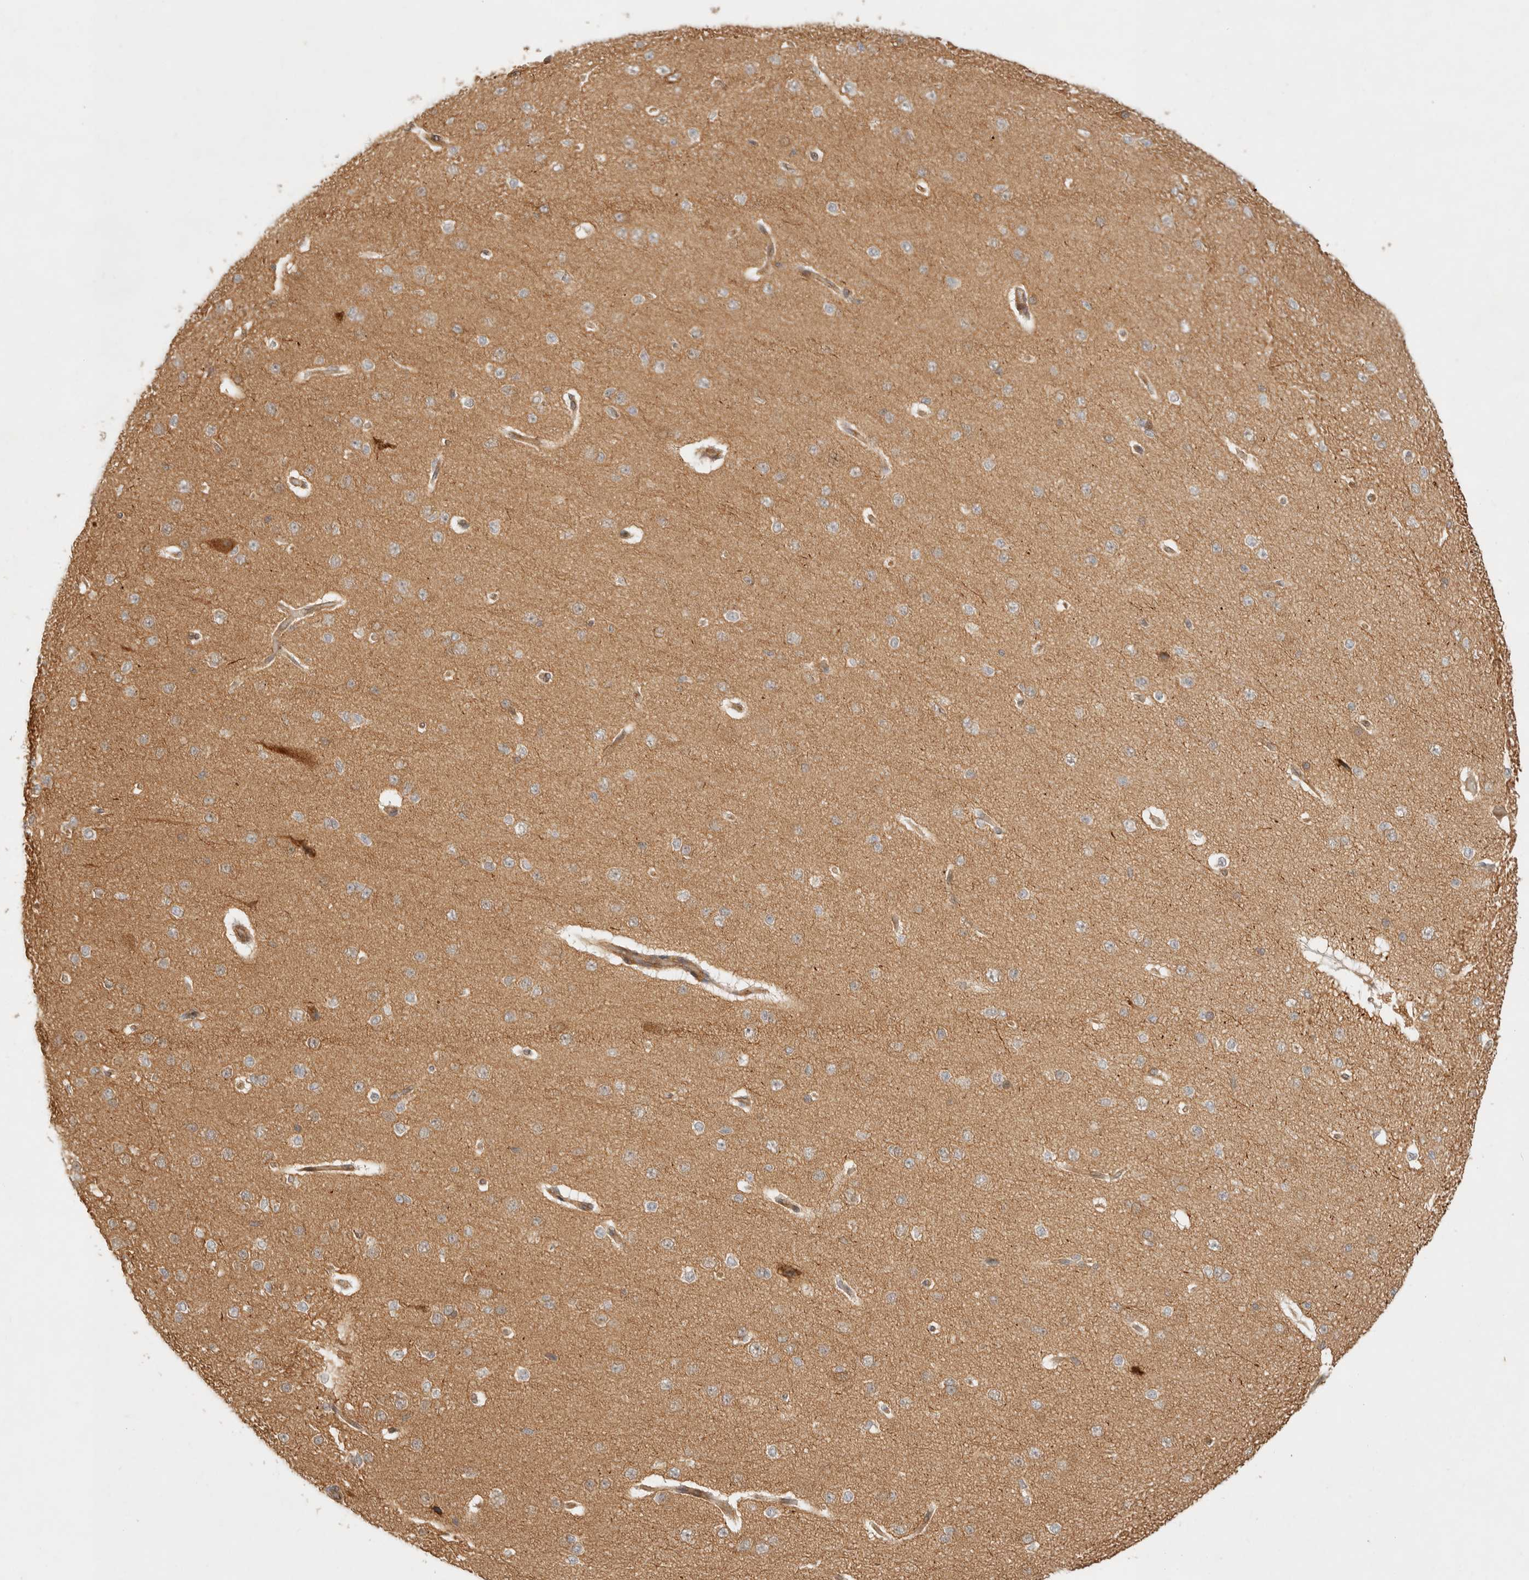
{"staining": {"intensity": "moderate", "quantity": ">75%", "location": "cytoplasmic/membranous"}, "tissue": "cerebral cortex", "cell_type": "Endothelial cells", "image_type": "normal", "snomed": [{"axis": "morphology", "description": "Normal tissue, NOS"}, {"axis": "morphology", "description": "Developmental malformation"}, {"axis": "topography", "description": "Cerebral cortex"}], "caption": "Human cerebral cortex stained with a brown dye displays moderate cytoplasmic/membranous positive staining in approximately >75% of endothelial cells.", "gene": "ANKRD61", "patient": {"sex": "female", "age": 30}}